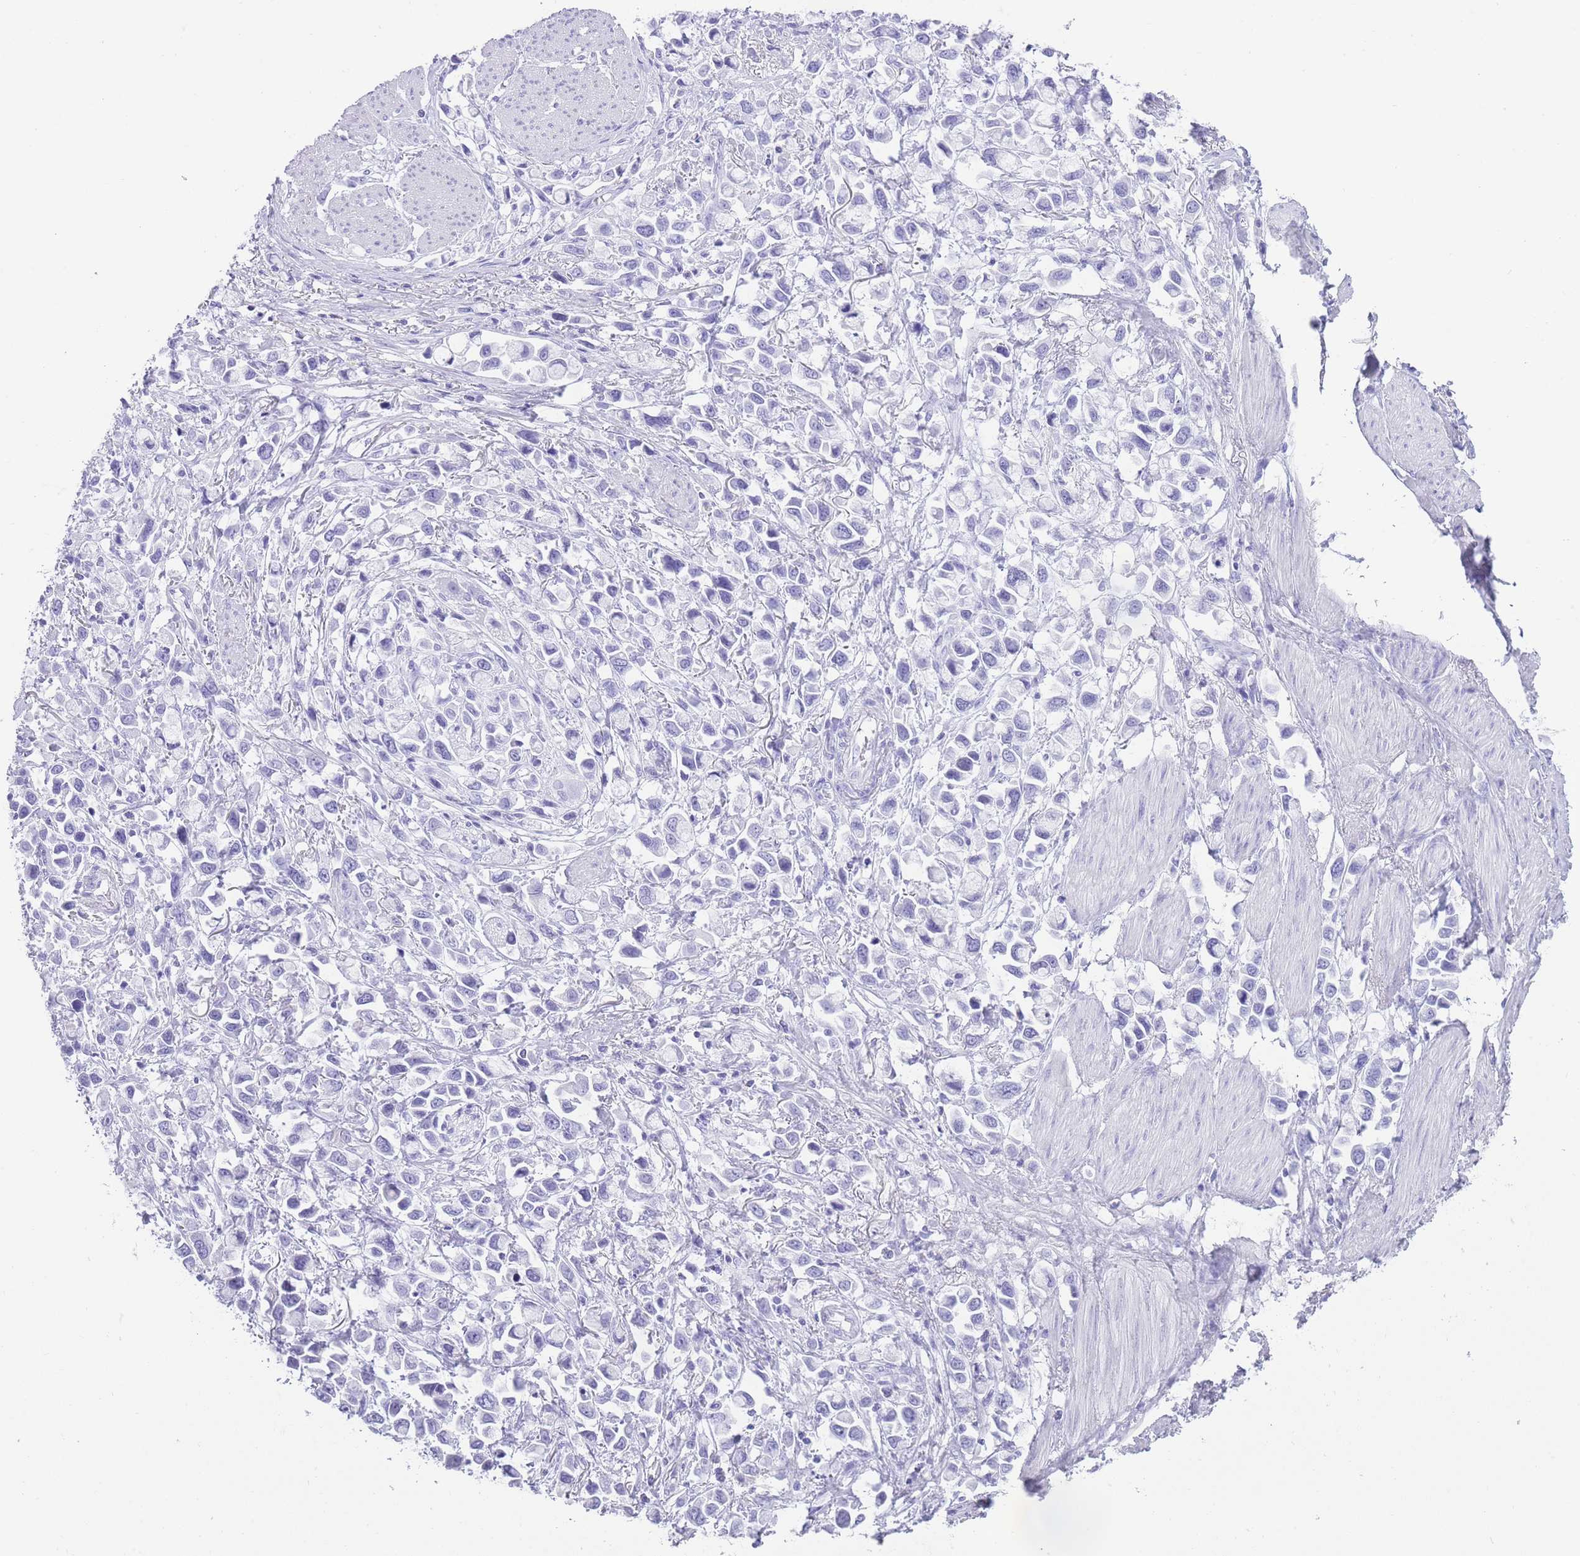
{"staining": {"intensity": "negative", "quantity": "none", "location": "none"}, "tissue": "stomach cancer", "cell_type": "Tumor cells", "image_type": "cancer", "snomed": [{"axis": "morphology", "description": "Adenocarcinoma, NOS"}, {"axis": "topography", "description": "Stomach"}], "caption": "This histopathology image is of stomach cancer stained with immunohistochemistry to label a protein in brown with the nuclei are counter-stained blue. There is no staining in tumor cells.", "gene": "ELOA2", "patient": {"sex": "female", "age": 81}}